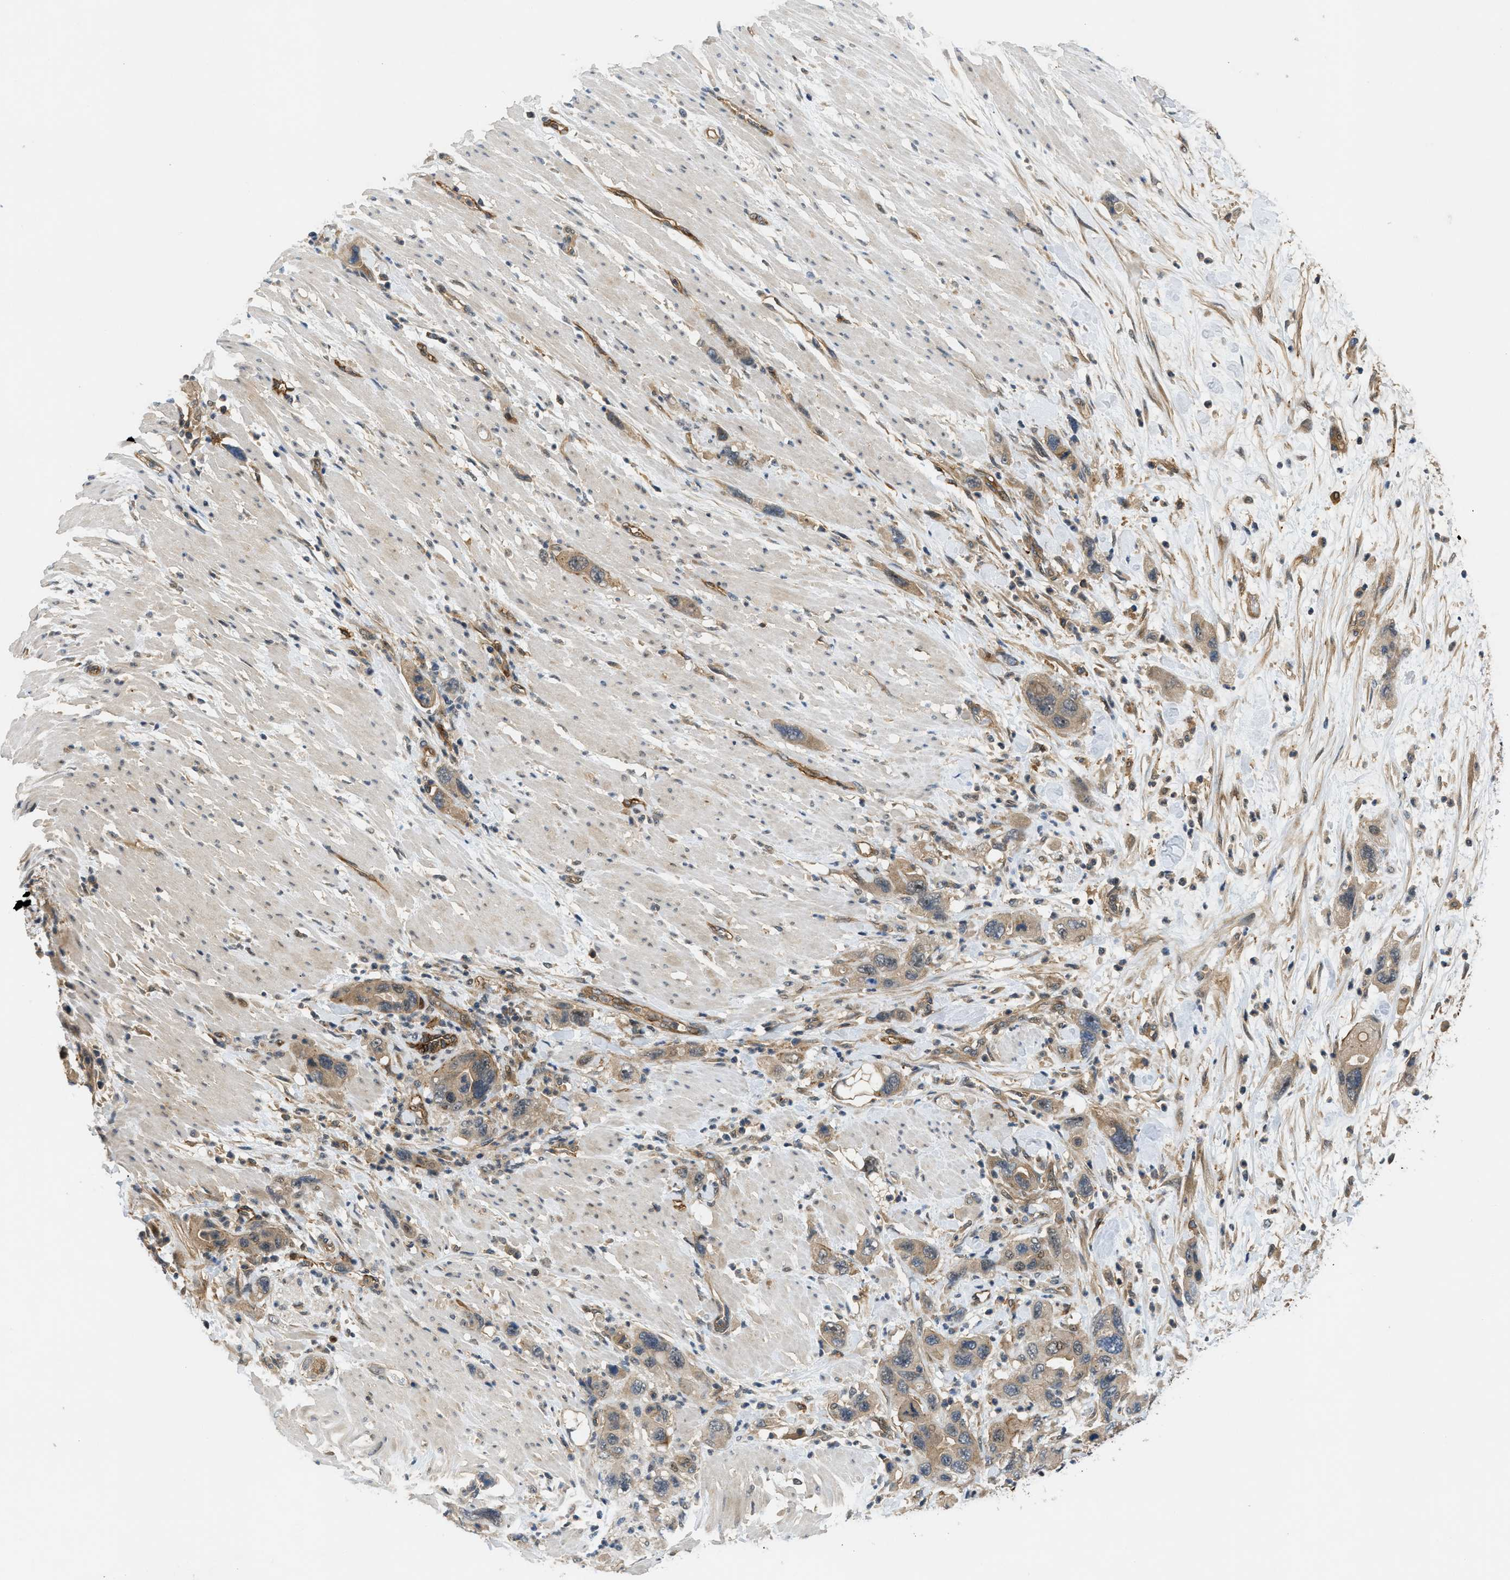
{"staining": {"intensity": "moderate", "quantity": ">75%", "location": "cytoplasmic/membranous,nuclear"}, "tissue": "pancreatic cancer", "cell_type": "Tumor cells", "image_type": "cancer", "snomed": [{"axis": "morphology", "description": "Normal tissue, NOS"}, {"axis": "morphology", "description": "Adenocarcinoma, NOS"}, {"axis": "topography", "description": "Pancreas"}], "caption": "The micrograph displays a brown stain indicating the presence of a protein in the cytoplasmic/membranous and nuclear of tumor cells in adenocarcinoma (pancreatic).", "gene": "TRAK2", "patient": {"sex": "female", "age": 71}}